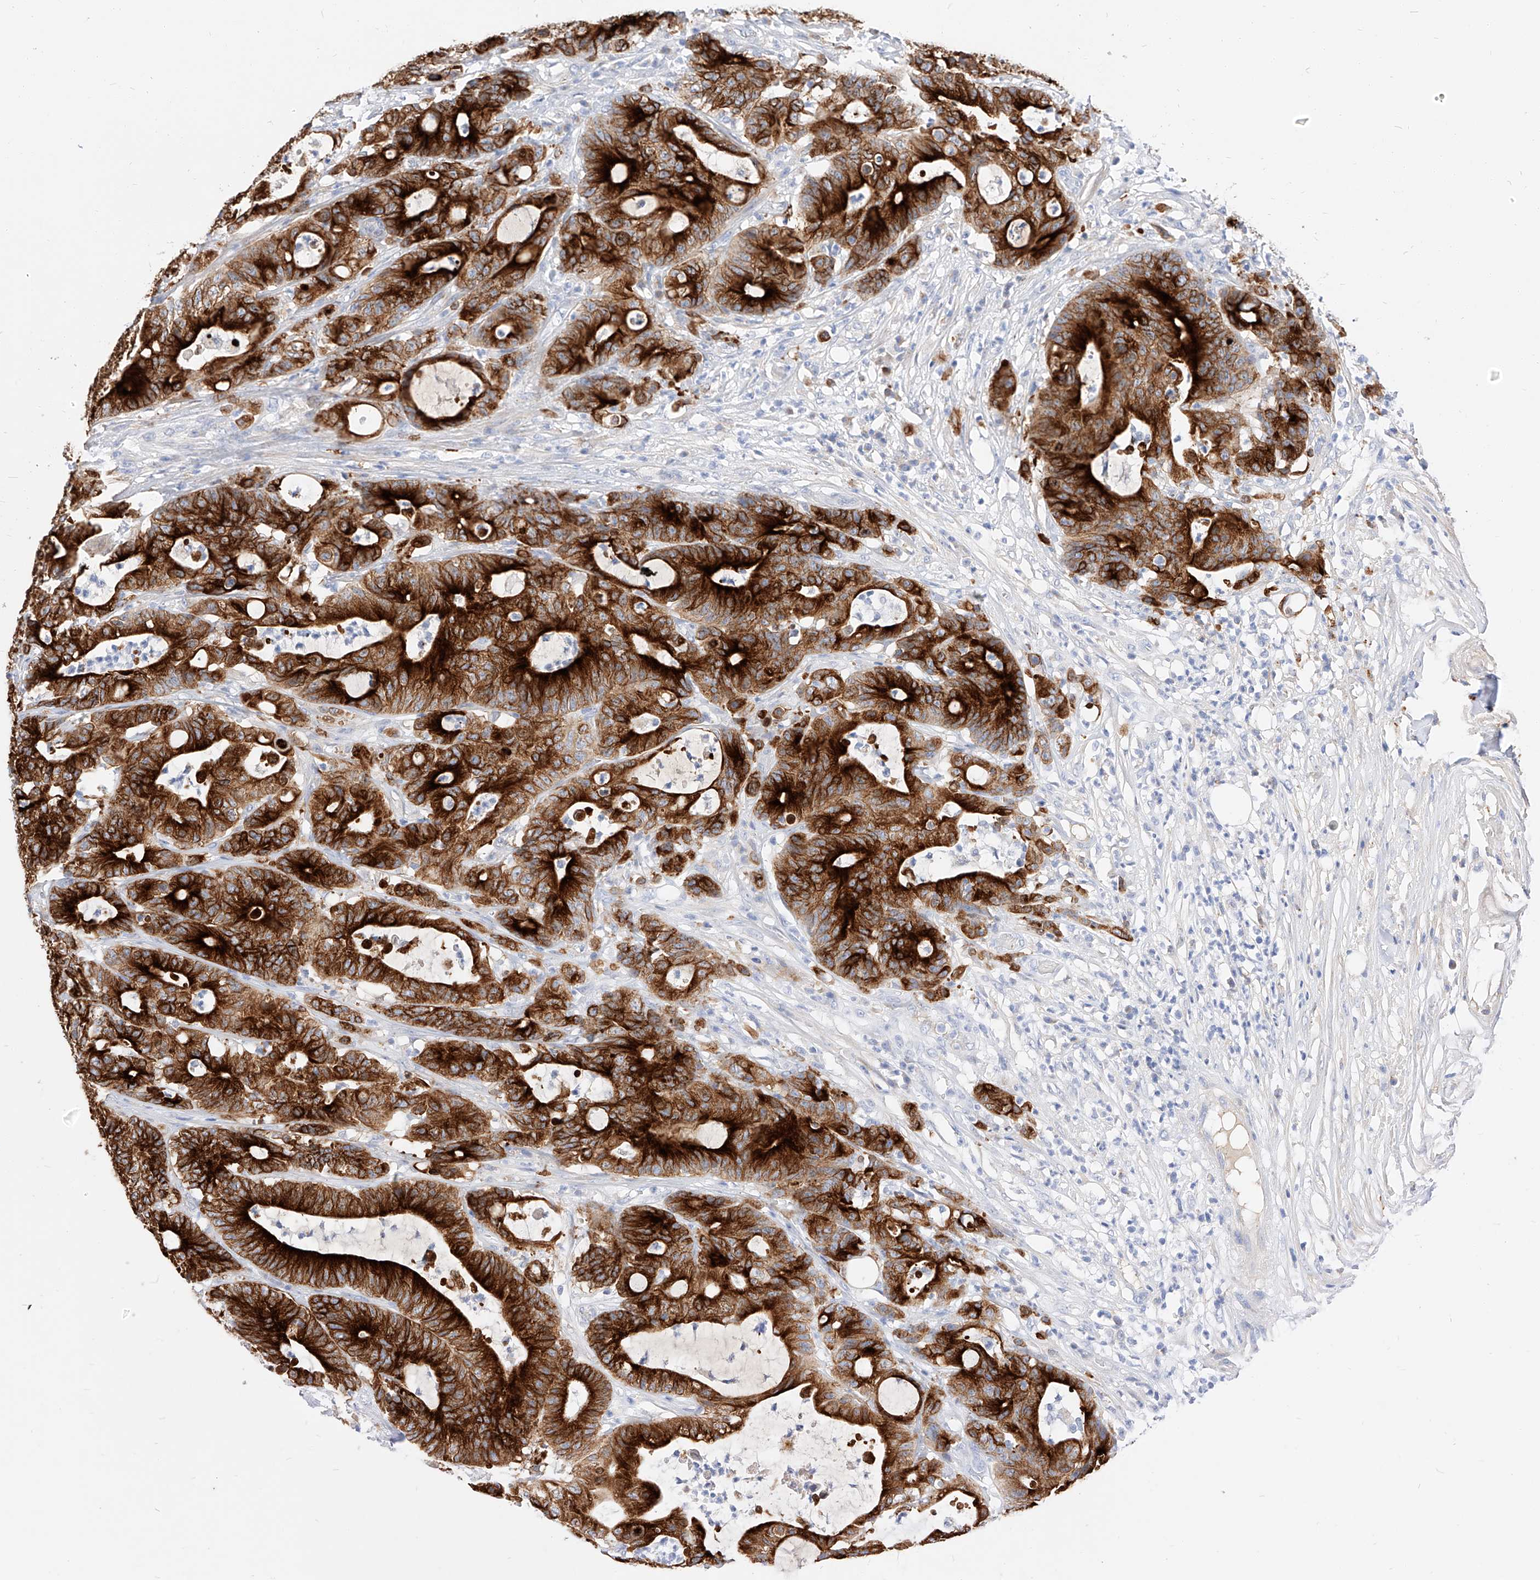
{"staining": {"intensity": "strong", "quantity": ">75%", "location": "cytoplasmic/membranous"}, "tissue": "colorectal cancer", "cell_type": "Tumor cells", "image_type": "cancer", "snomed": [{"axis": "morphology", "description": "Adenocarcinoma, NOS"}, {"axis": "topography", "description": "Colon"}], "caption": "A brown stain labels strong cytoplasmic/membranous expression of a protein in human colorectal adenocarcinoma tumor cells.", "gene": "MAP7", "patient": {"sex": "female", "age": 84}}